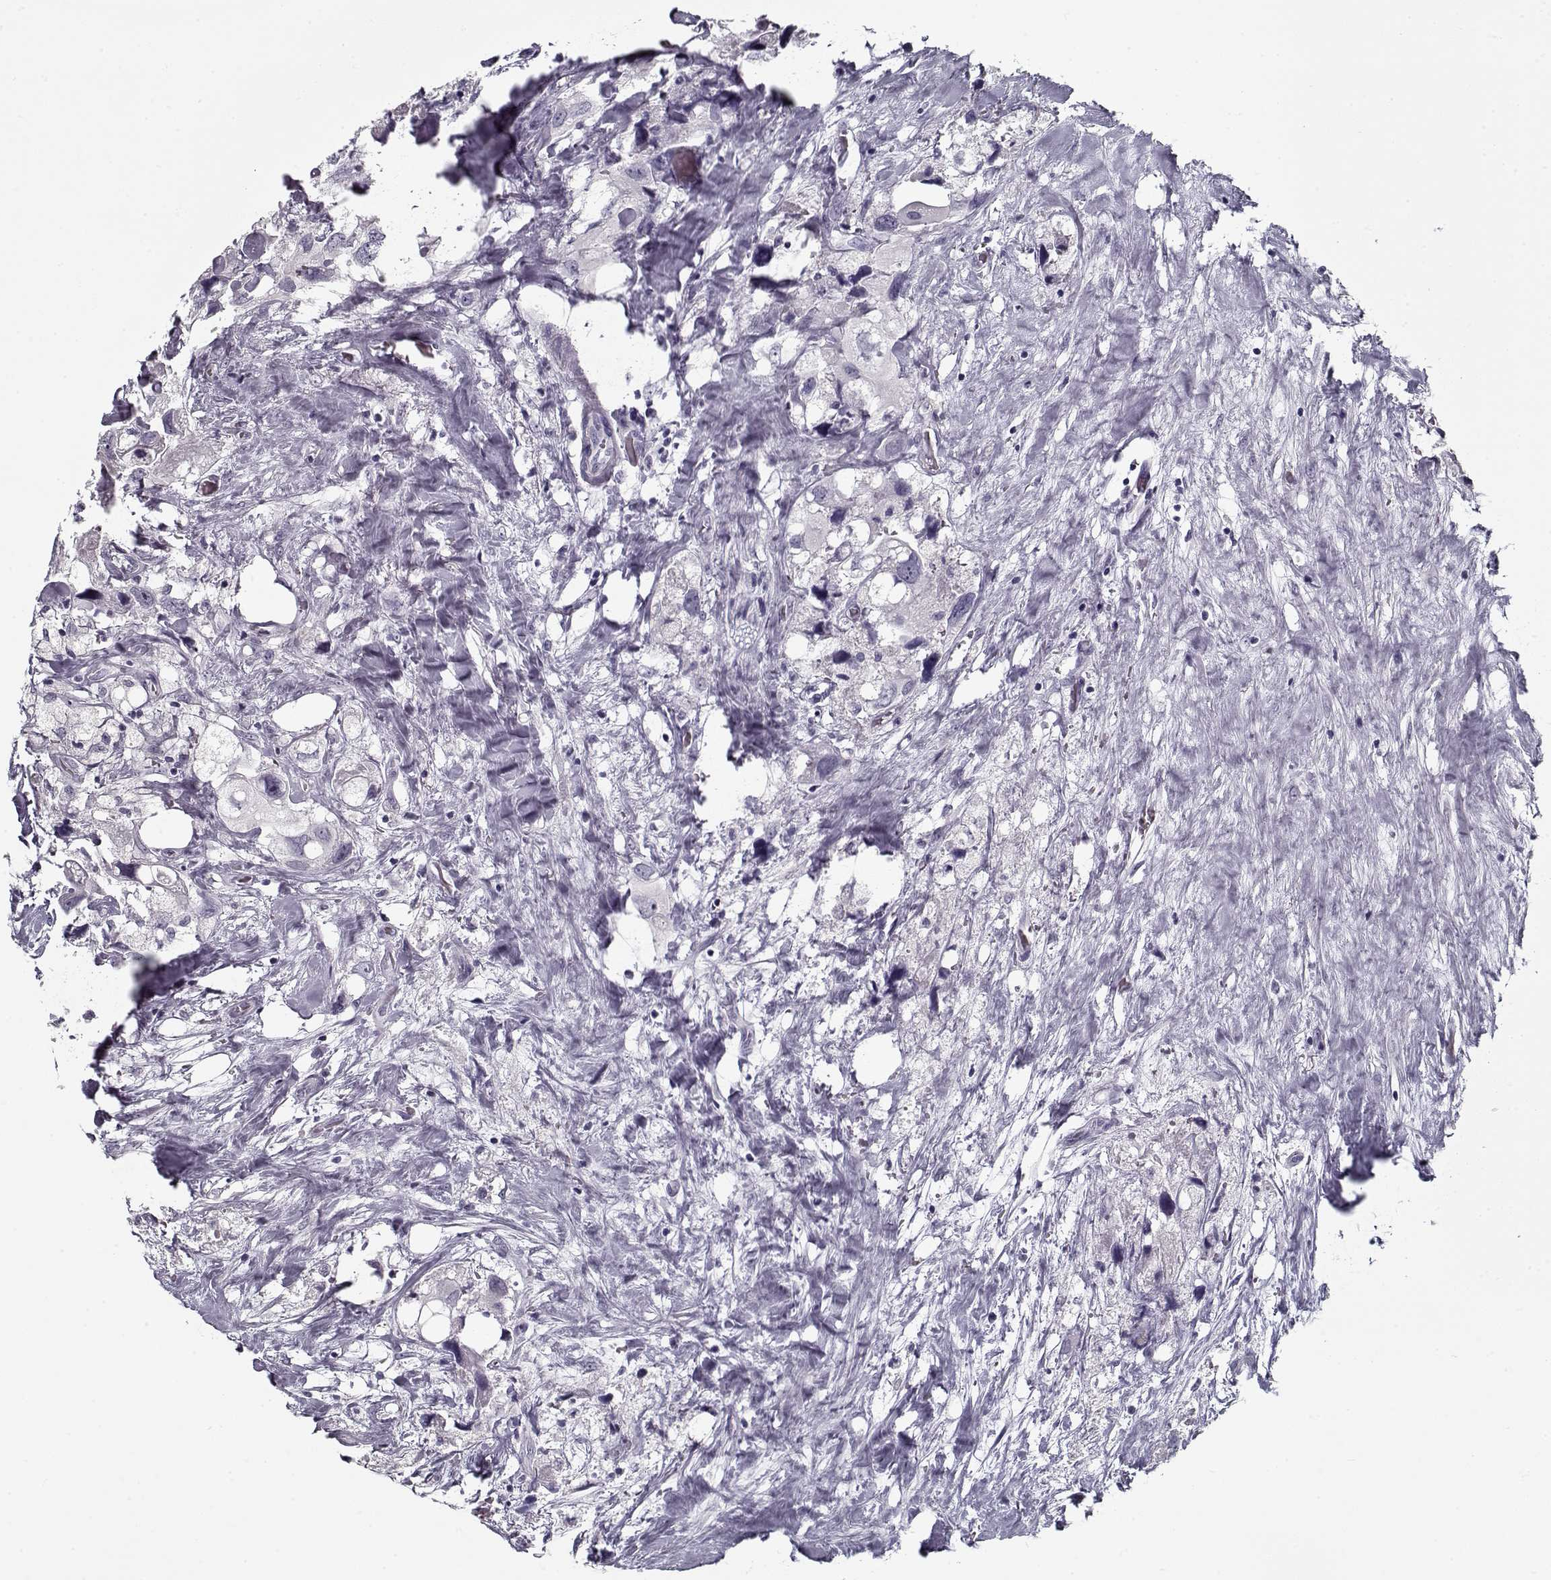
{"staining": {"intensity": "negative", "quantity": "none", "location": "none"}, "tissue": "urothelial cancer", "cell_type": "Tumor cells", "image_type": "cancer", "snomed": [{"axis": "morphology", "description": "Urothelial carcinoma, High grade"}, {"axis": "topography", "description": "Urinary bladder"}], "caption": "Immunohistochemistry image of neoplastic tissue: human urothelial carcinoma (high-grade) stained with DAB displays no significant protein staining in tumor cells.", "gene": "SPACA9", "patient": {"sex": "male", "age": 59}}